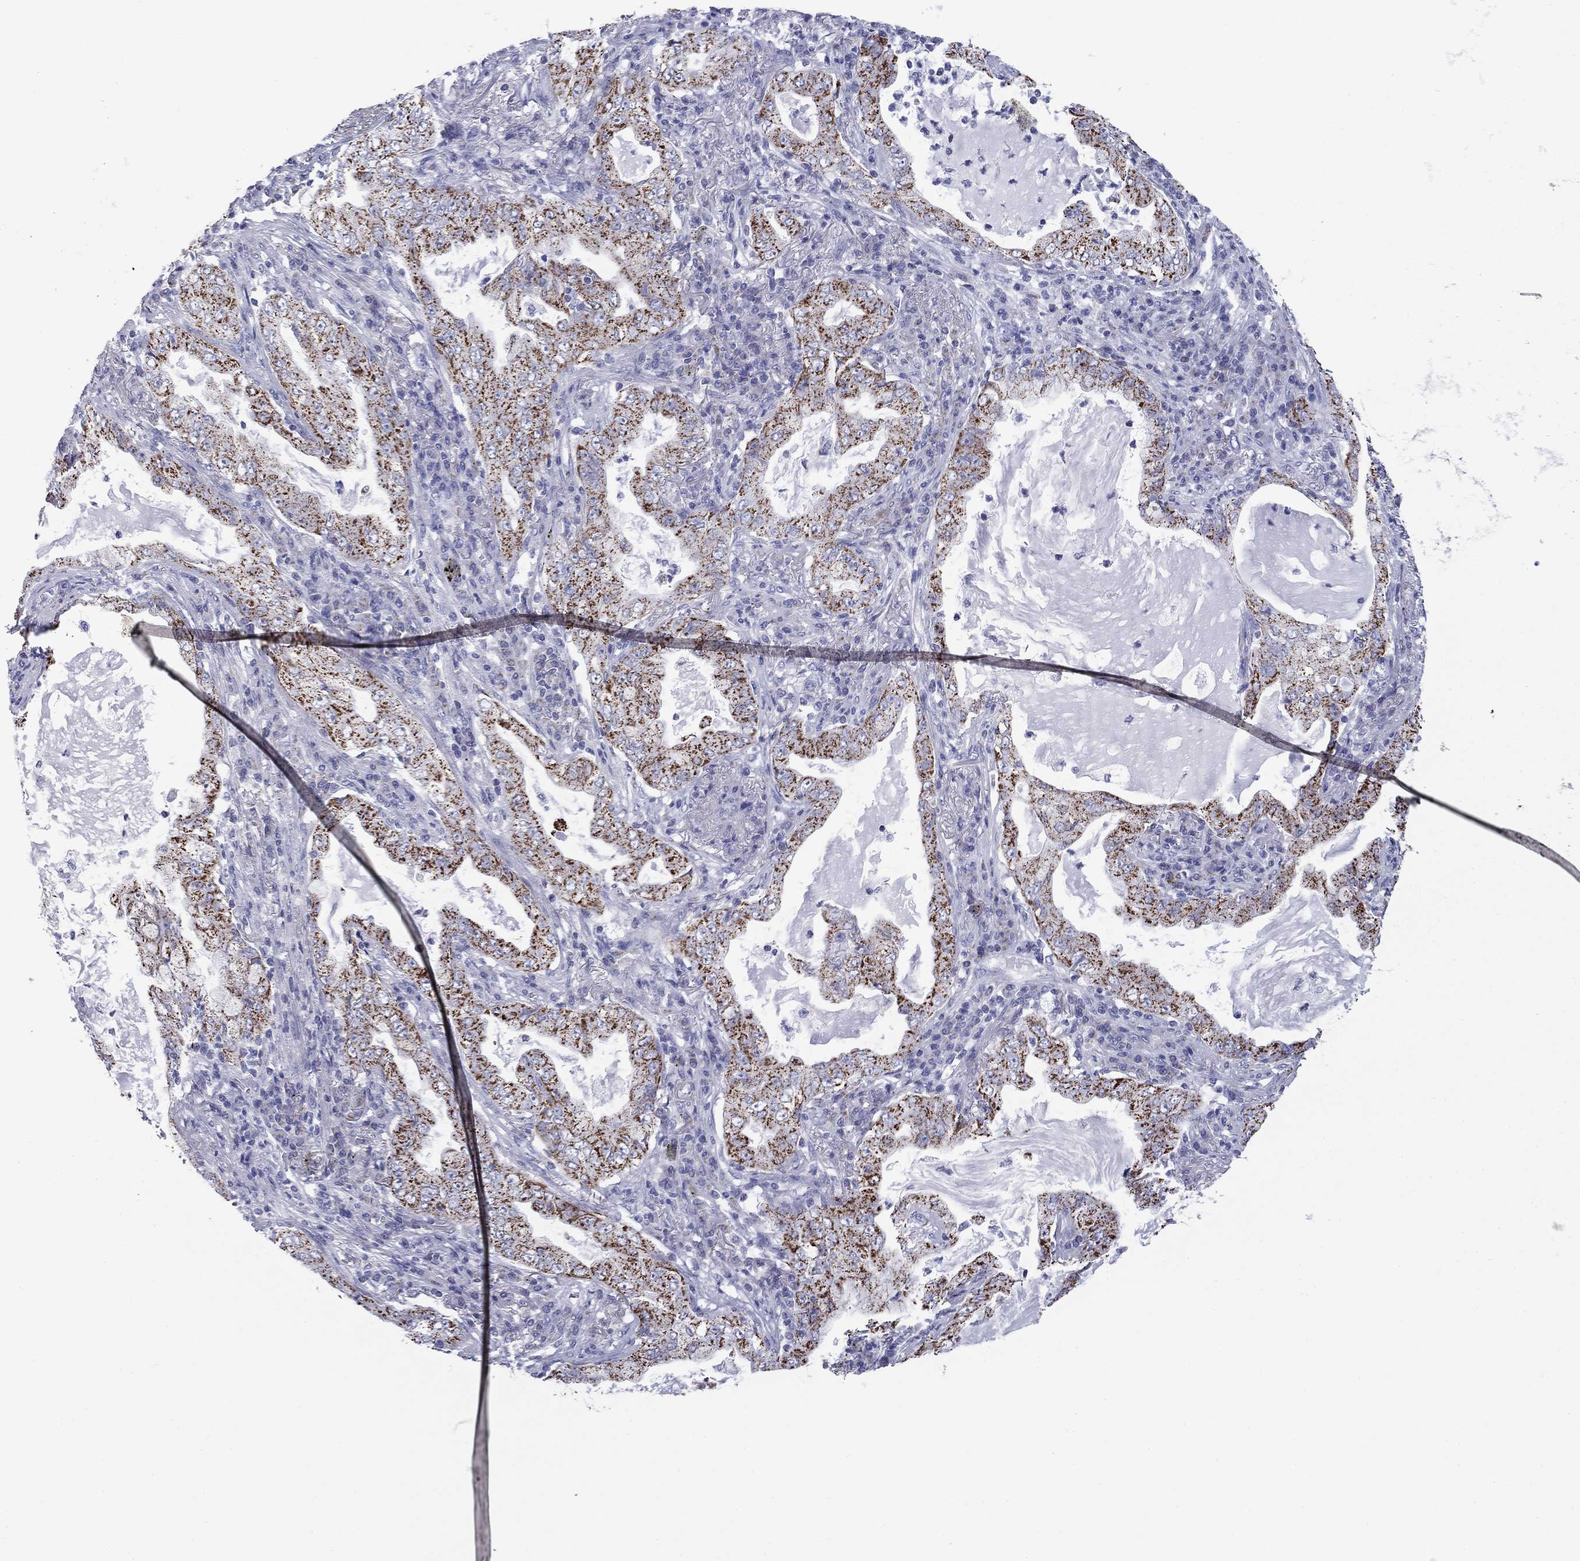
{"staining": {"intensity": "strong", "quantity": "25%-75%", "location": "cytoplasmic/membranous"}, "tissue": "lung cancer", "cell_type": "Tumor cells", "image_type": "cancer", "snomed": [{"axis": "morphology", "description": "Adenocarcinoma, NOS"}, {"axis": "topography", "description": "Lung"}], "caption": "Brown immunohistochemical staining in human lung cancer displays strong cytoplasmic/membranous positivity in approximately 25%-75% of tumor cells.", "gene": "ACADSB", "patient": {"sex": "female", "age": 73}}